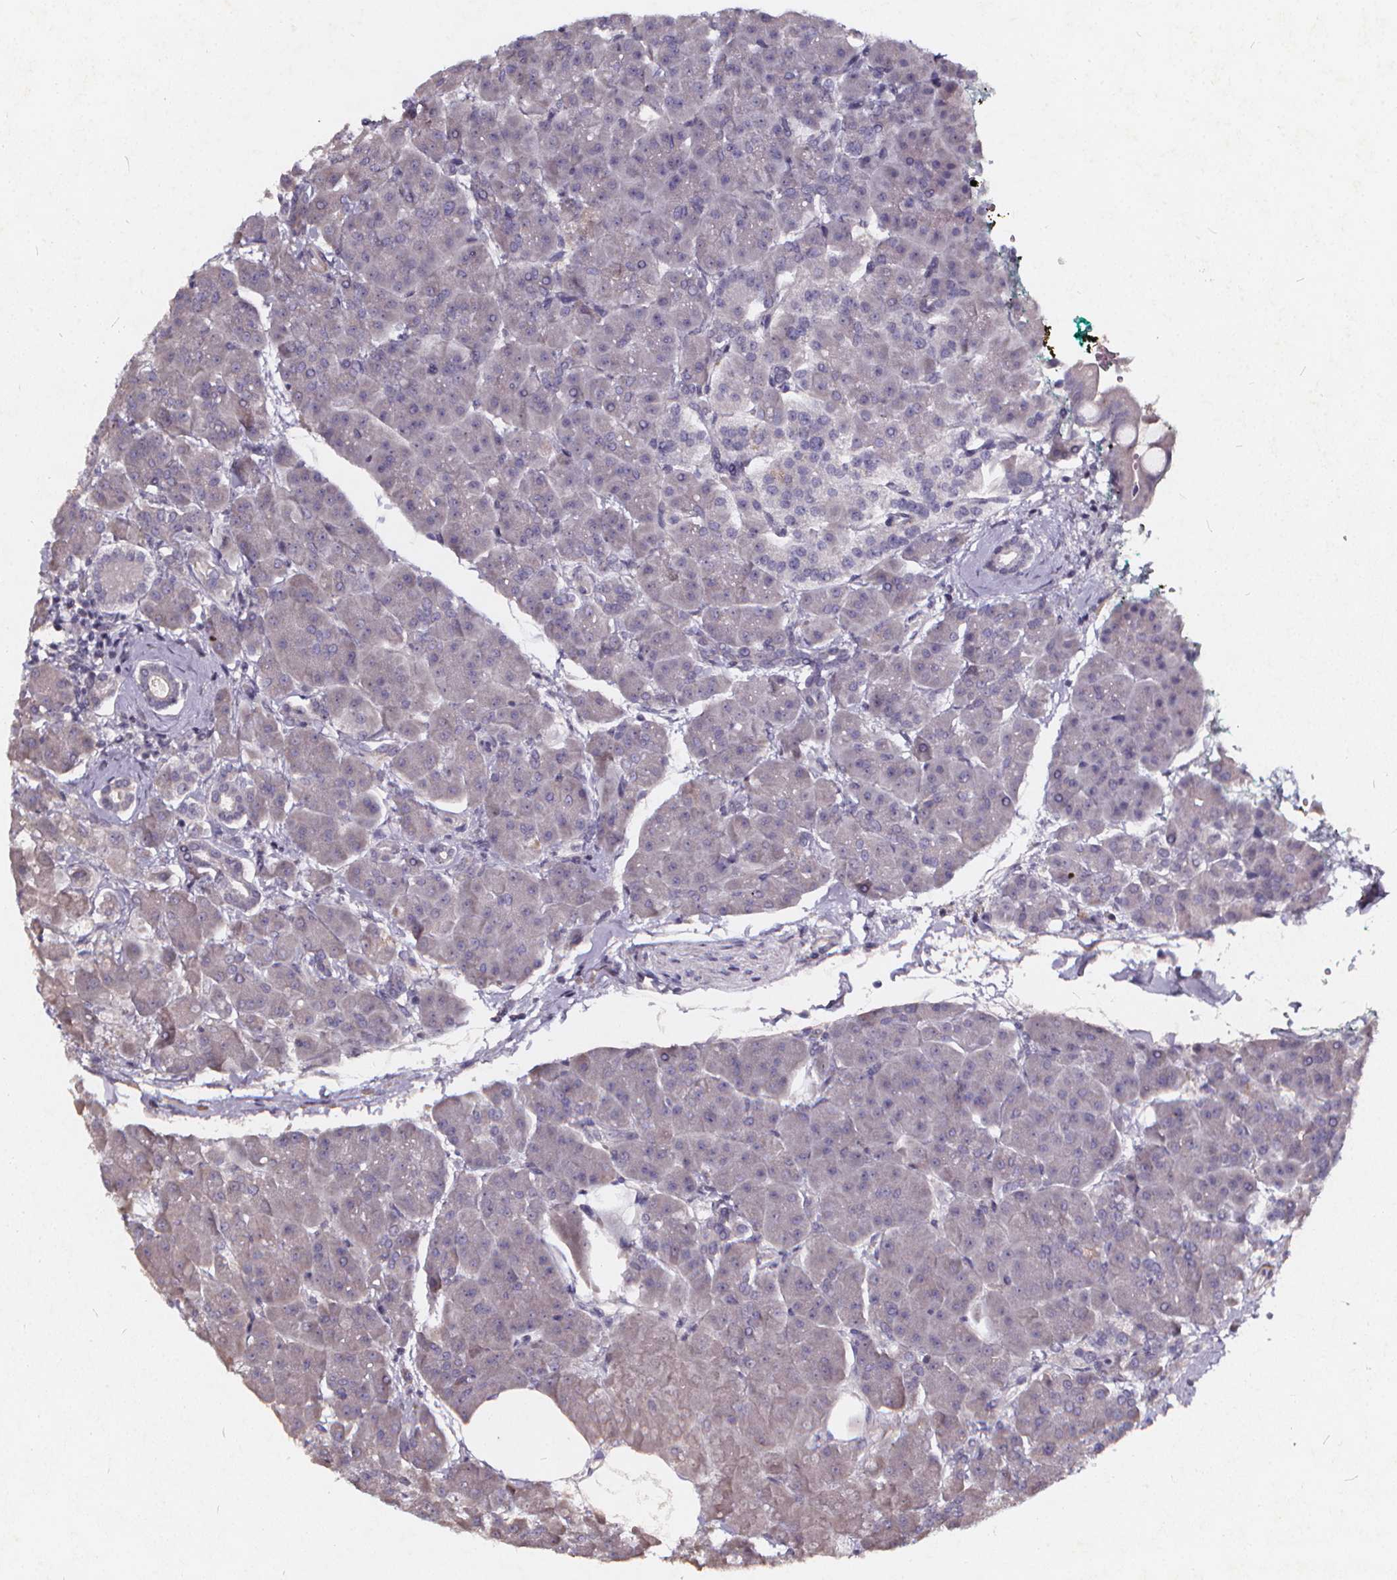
{"staining": {"intensity": "negative", "quantity": "none", "location": "none"}, "tissue": "pancreas", "cell_type": "Exocrine glandular cells", "image_type": "normal", "snomed": [{"axis": "morphology", "description": "Normal tissue, NOS"}, {"axis": "topography", "description": "Adipose tissue"}, {"axis": "topography", "description": "Pancreas"}, {"axis": "topography", "description": "Peripheral nerve tissue"}], "caption": "Histopathology image shows no protein expression in exocrine glandular cells of benign pancreas.", "gene": "TSPAN14", "patient": {"sex": "female", "age": 58}}